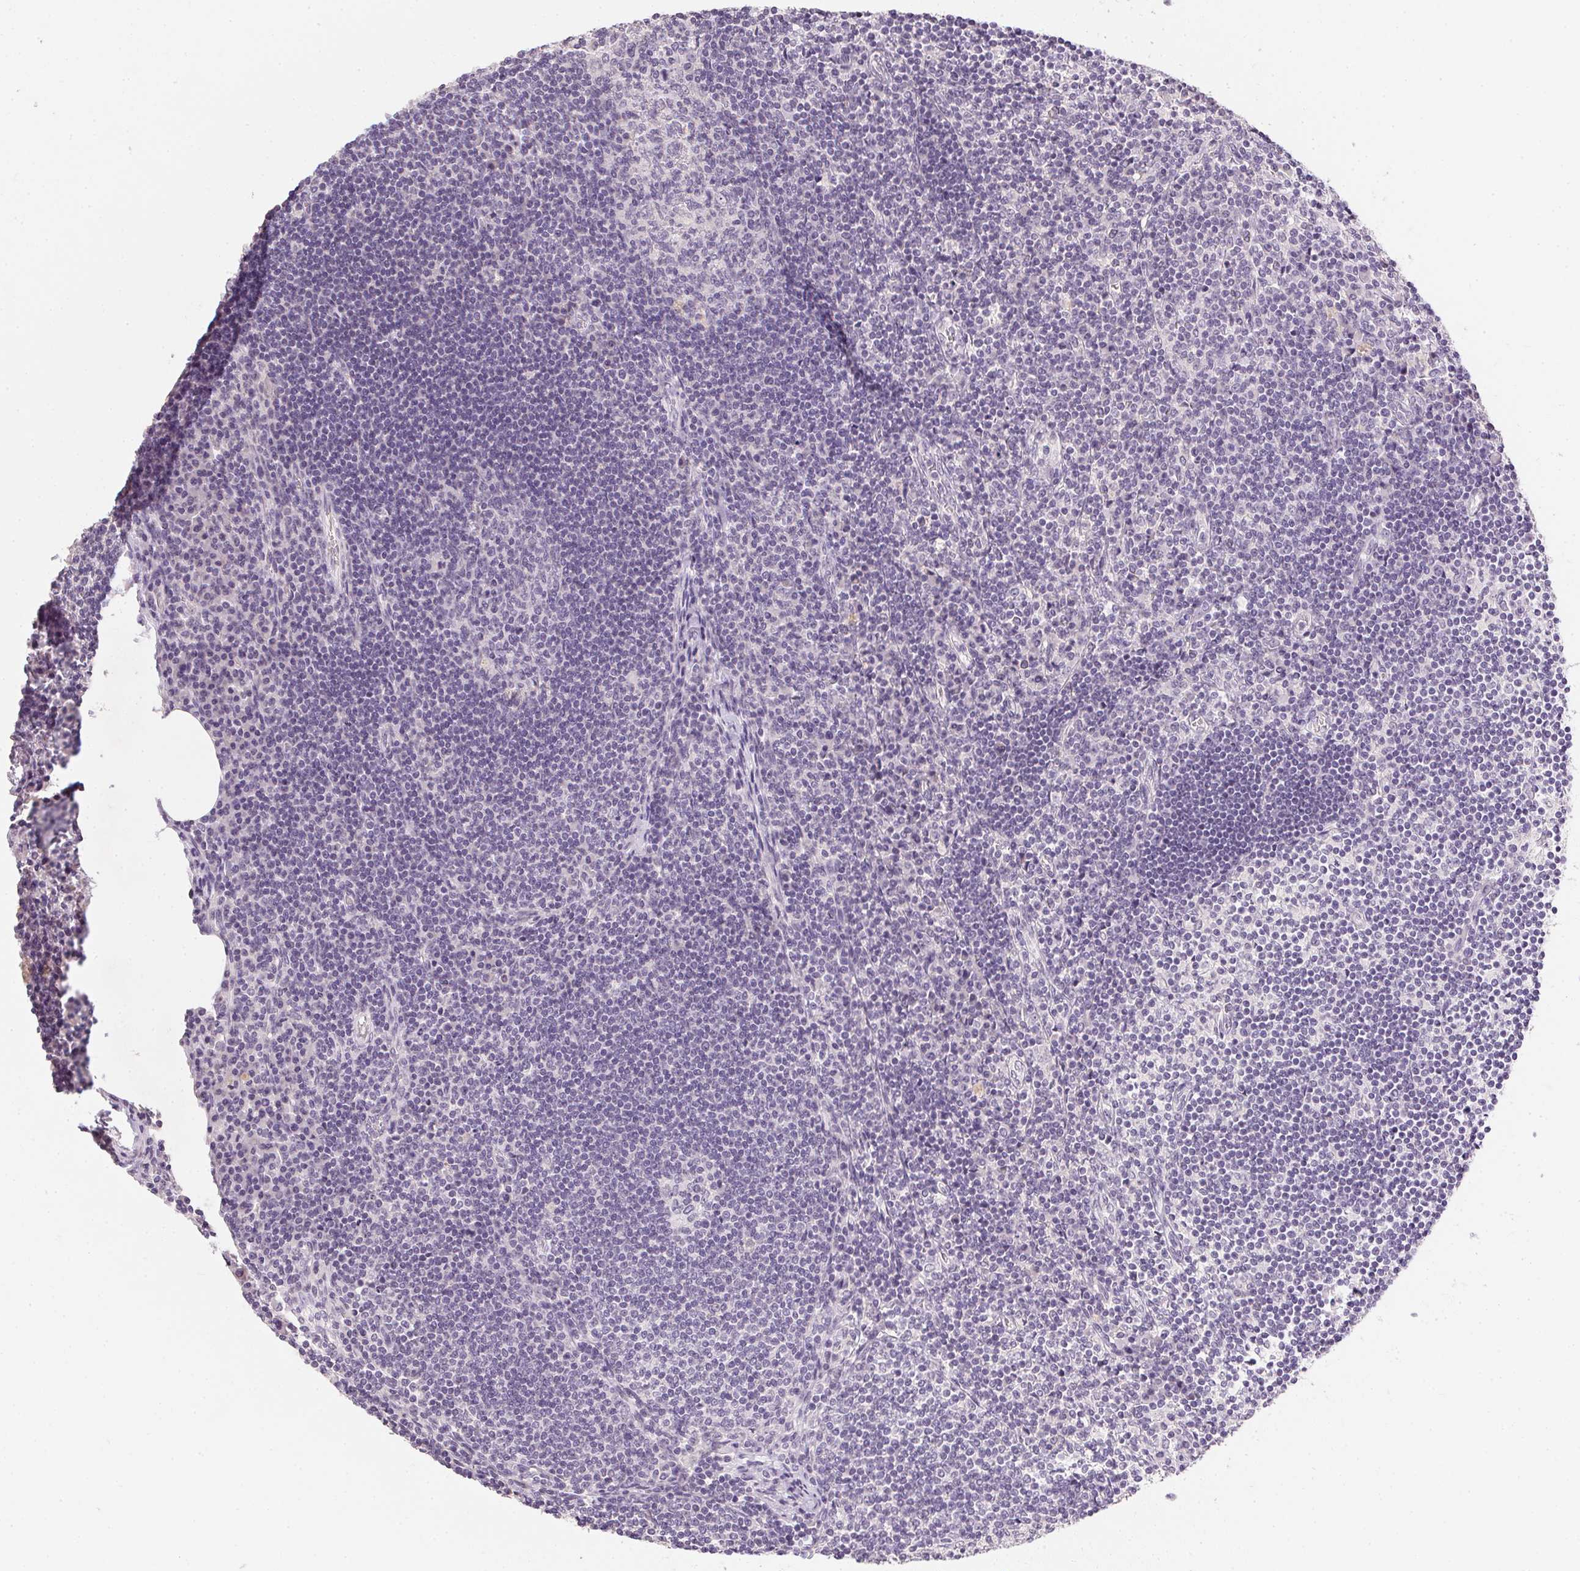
{"staining": {"intensity": "negative", "quantity": "none", "location": "none"}, "tissue": "lymph node", "cell_type": "Germinal center cells", "image_type": "normal", "snomed": [{"axis": "morphology", "description": "Normal tissue, NOS"}, {"axis": "topography", "description": "Lymph node"}], "caption": "IHC histopathology image of unremarkable lymph node stained for a protein (brown), which displays no staining in germinal center cells.", "gene": "PPY", "patient": {"sex": "male", "age": 67}}